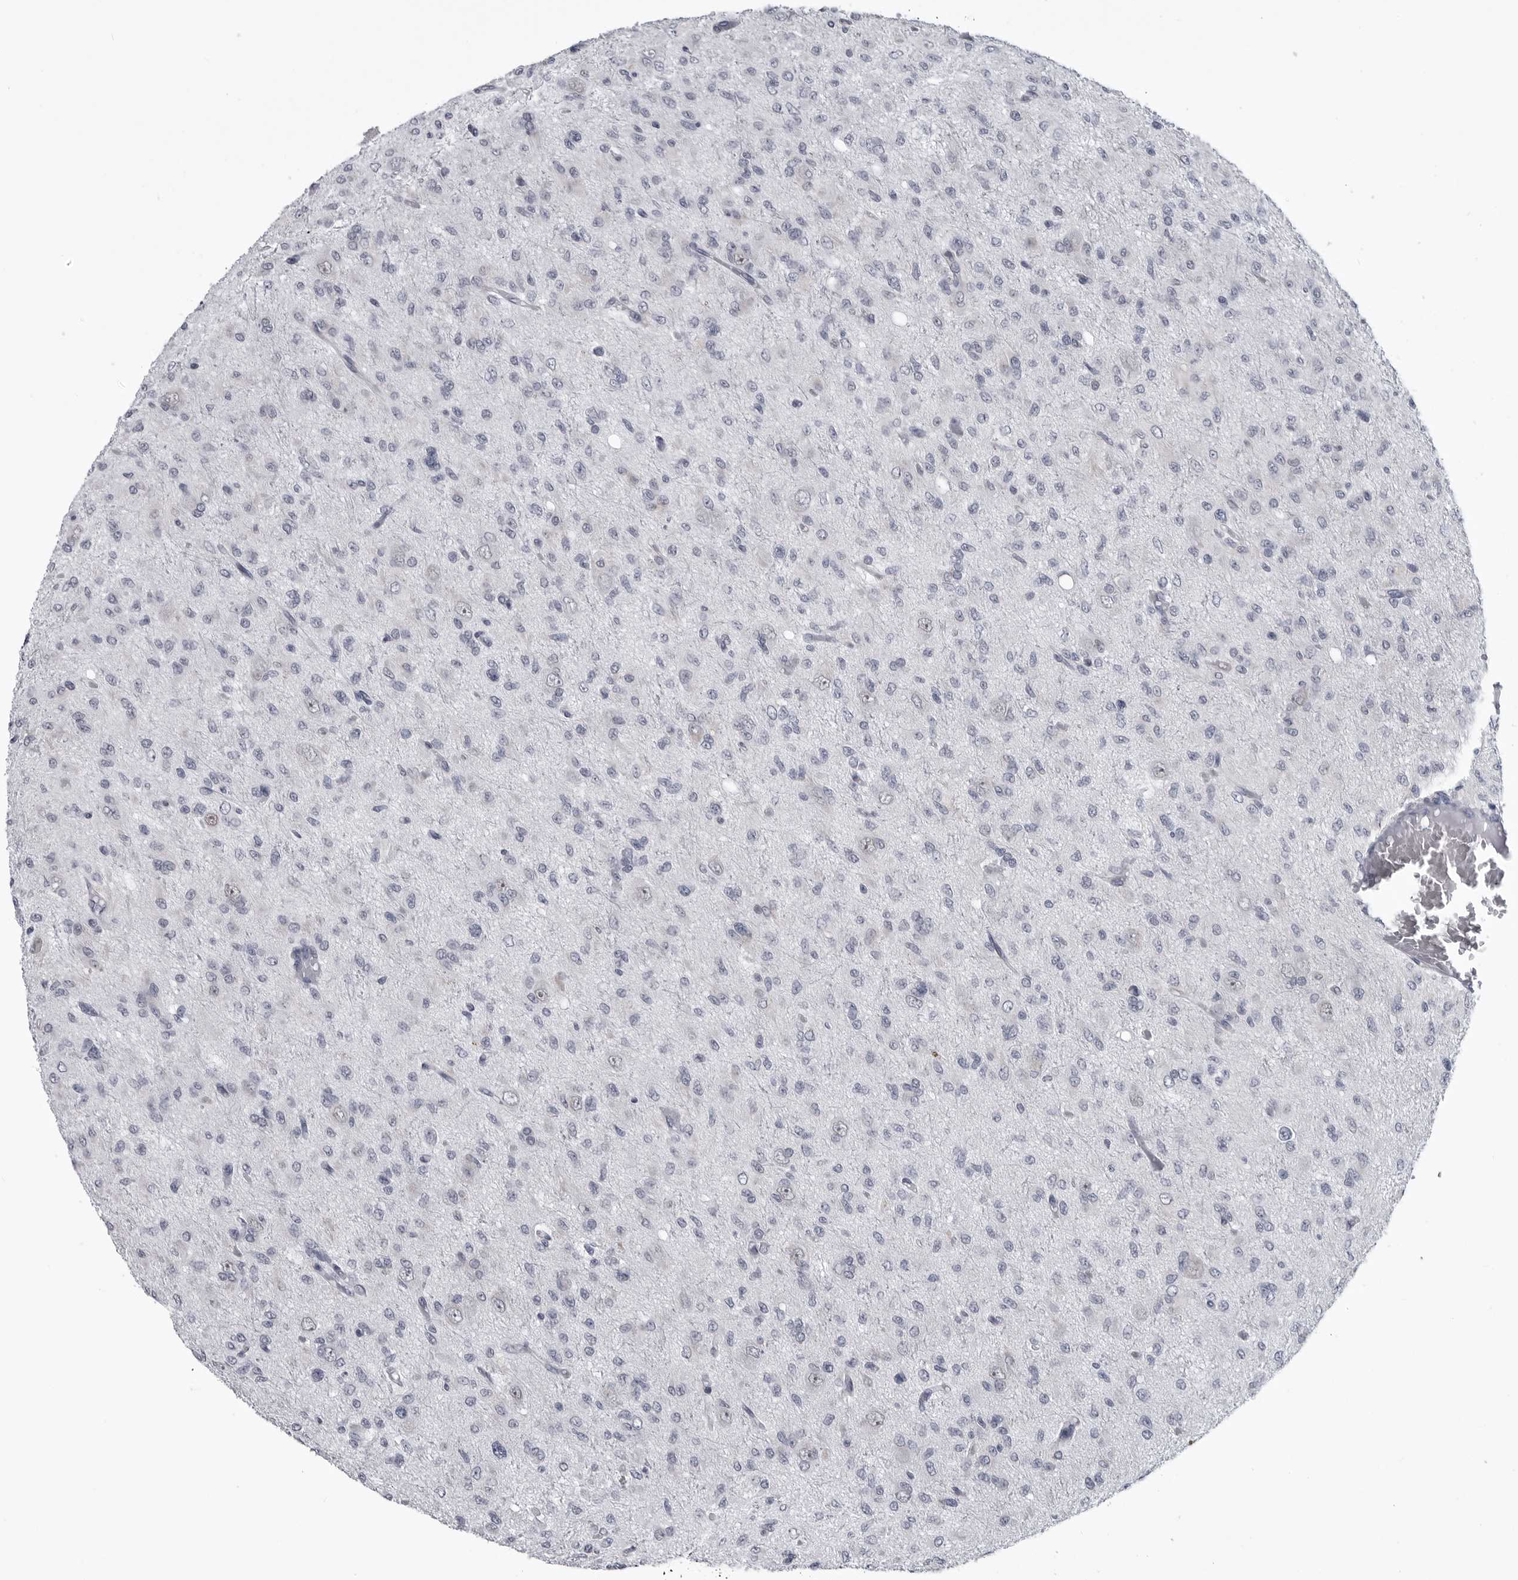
{"staining": {"intensity": "negative", "quantity": "none", "location": "none"}, "tissue": "glioma", "cell_type": "Tumor cells", "image_type": "cancer", "snomed": [{"axis": "morphology", "description": "Glioma, malignant, High grade"}, {"axis": "topography", "description": "Brain"}], "caption": "IHC micrograph of human glioma stained for a protein (brown), which reveals no staining in tumor cells. (Stains: DAB immunohistochemistry with hematoxylin counter stain, Microscopy: brightfield microscopy at high magnification).", "gene": "MYOC", "patient": {"sex": "female", "age": 59}}